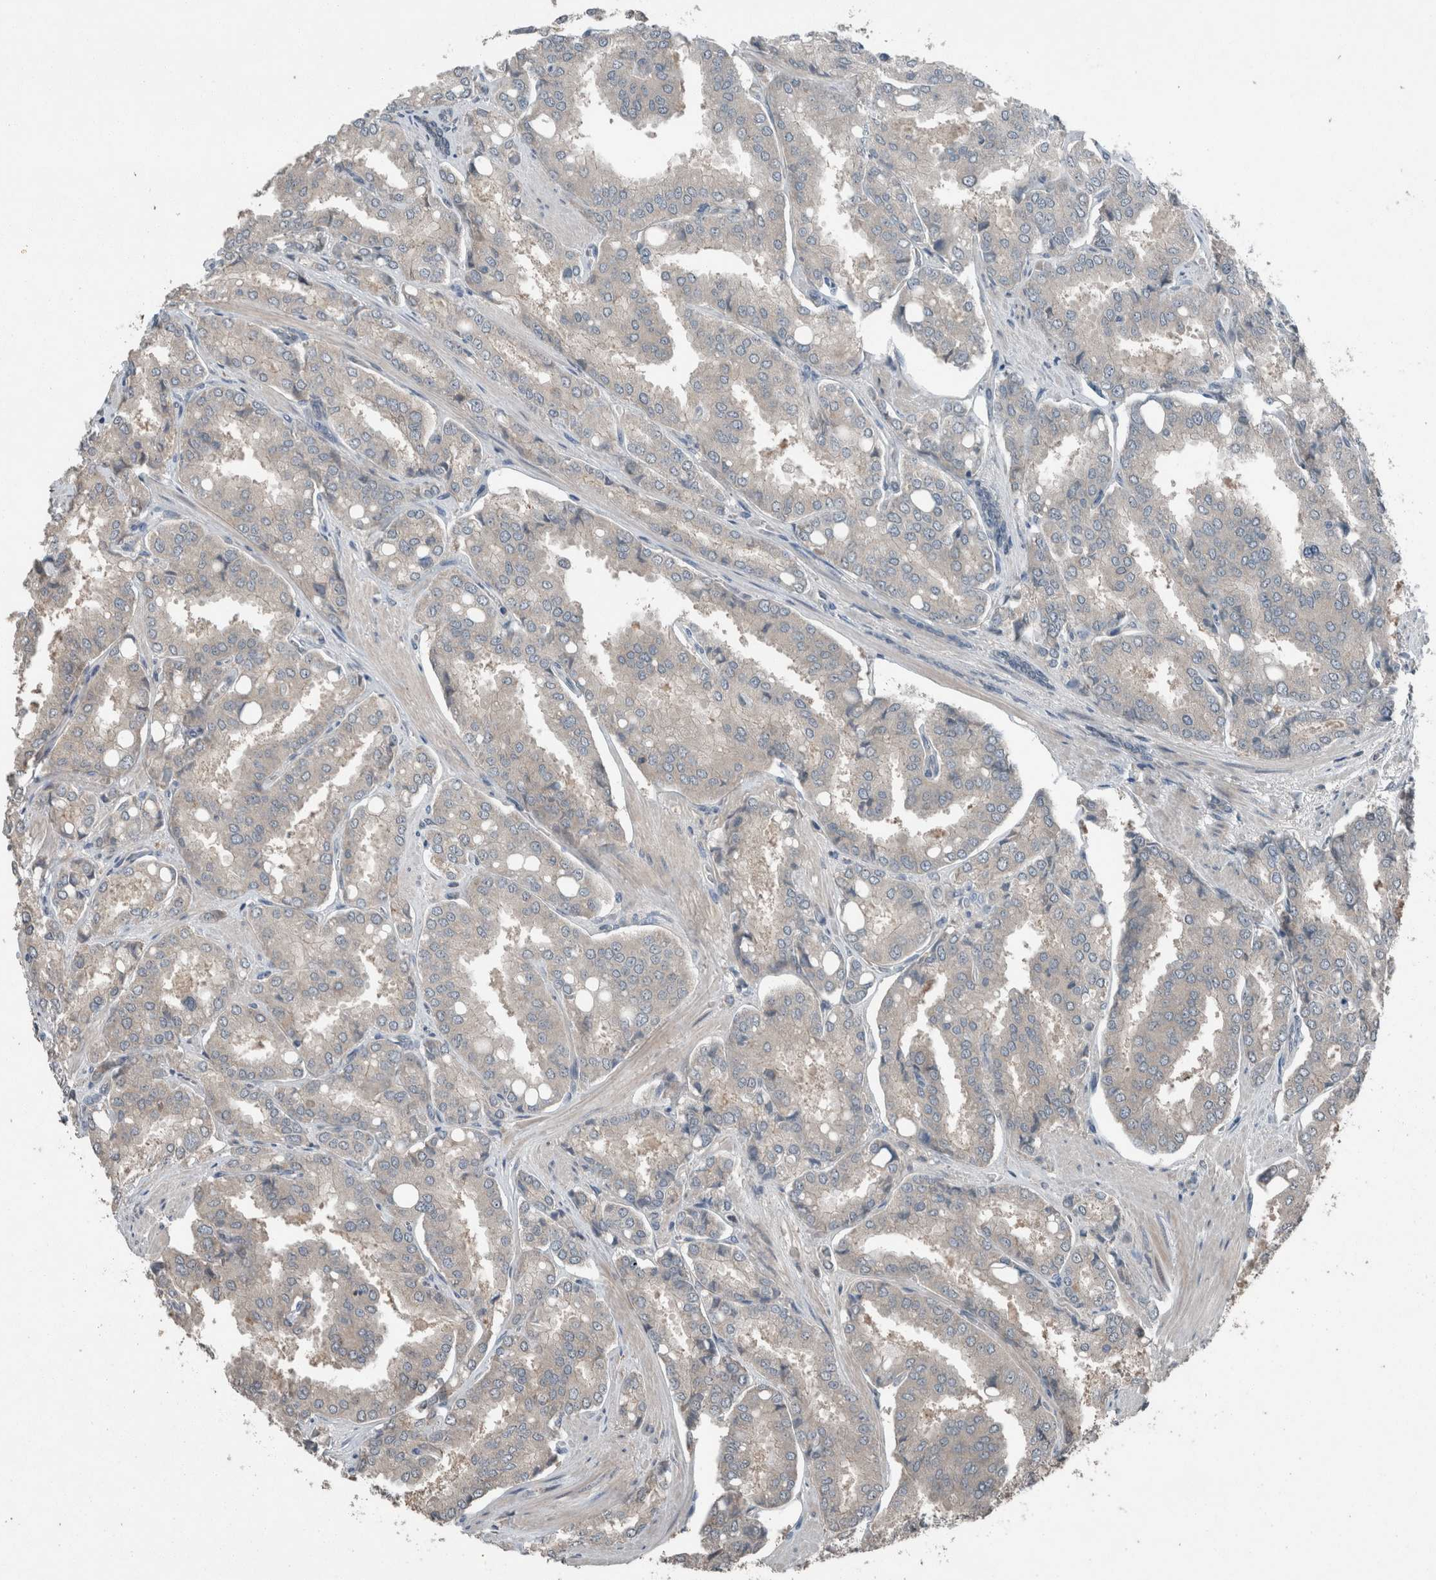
{"staining": {"intensity": "negative", "quantity": "none", "location": "none"}, "tissue": "prostate cancer", "cell_type": "Tumor cells", "image_type": "cancer", "snomed": [{"axis": "morphology", "description": "Adenocarcinoma, High grade"}, {"axis": "topography", "description": "Prostate"}], "caption": "IHC histopathology image of neoplastic tissue: human high-grade adenocarcinoma (prostate) stained with DAB reveals no significant protein positivity in tumor cells. The staining is performed using DAB (3,3'-diaminobenzidine) brown chromogen with nuclei counter-stained in using hematoxylin.", "gene": "KNTC1", "patient": {"sex": "male", "age": 50}}